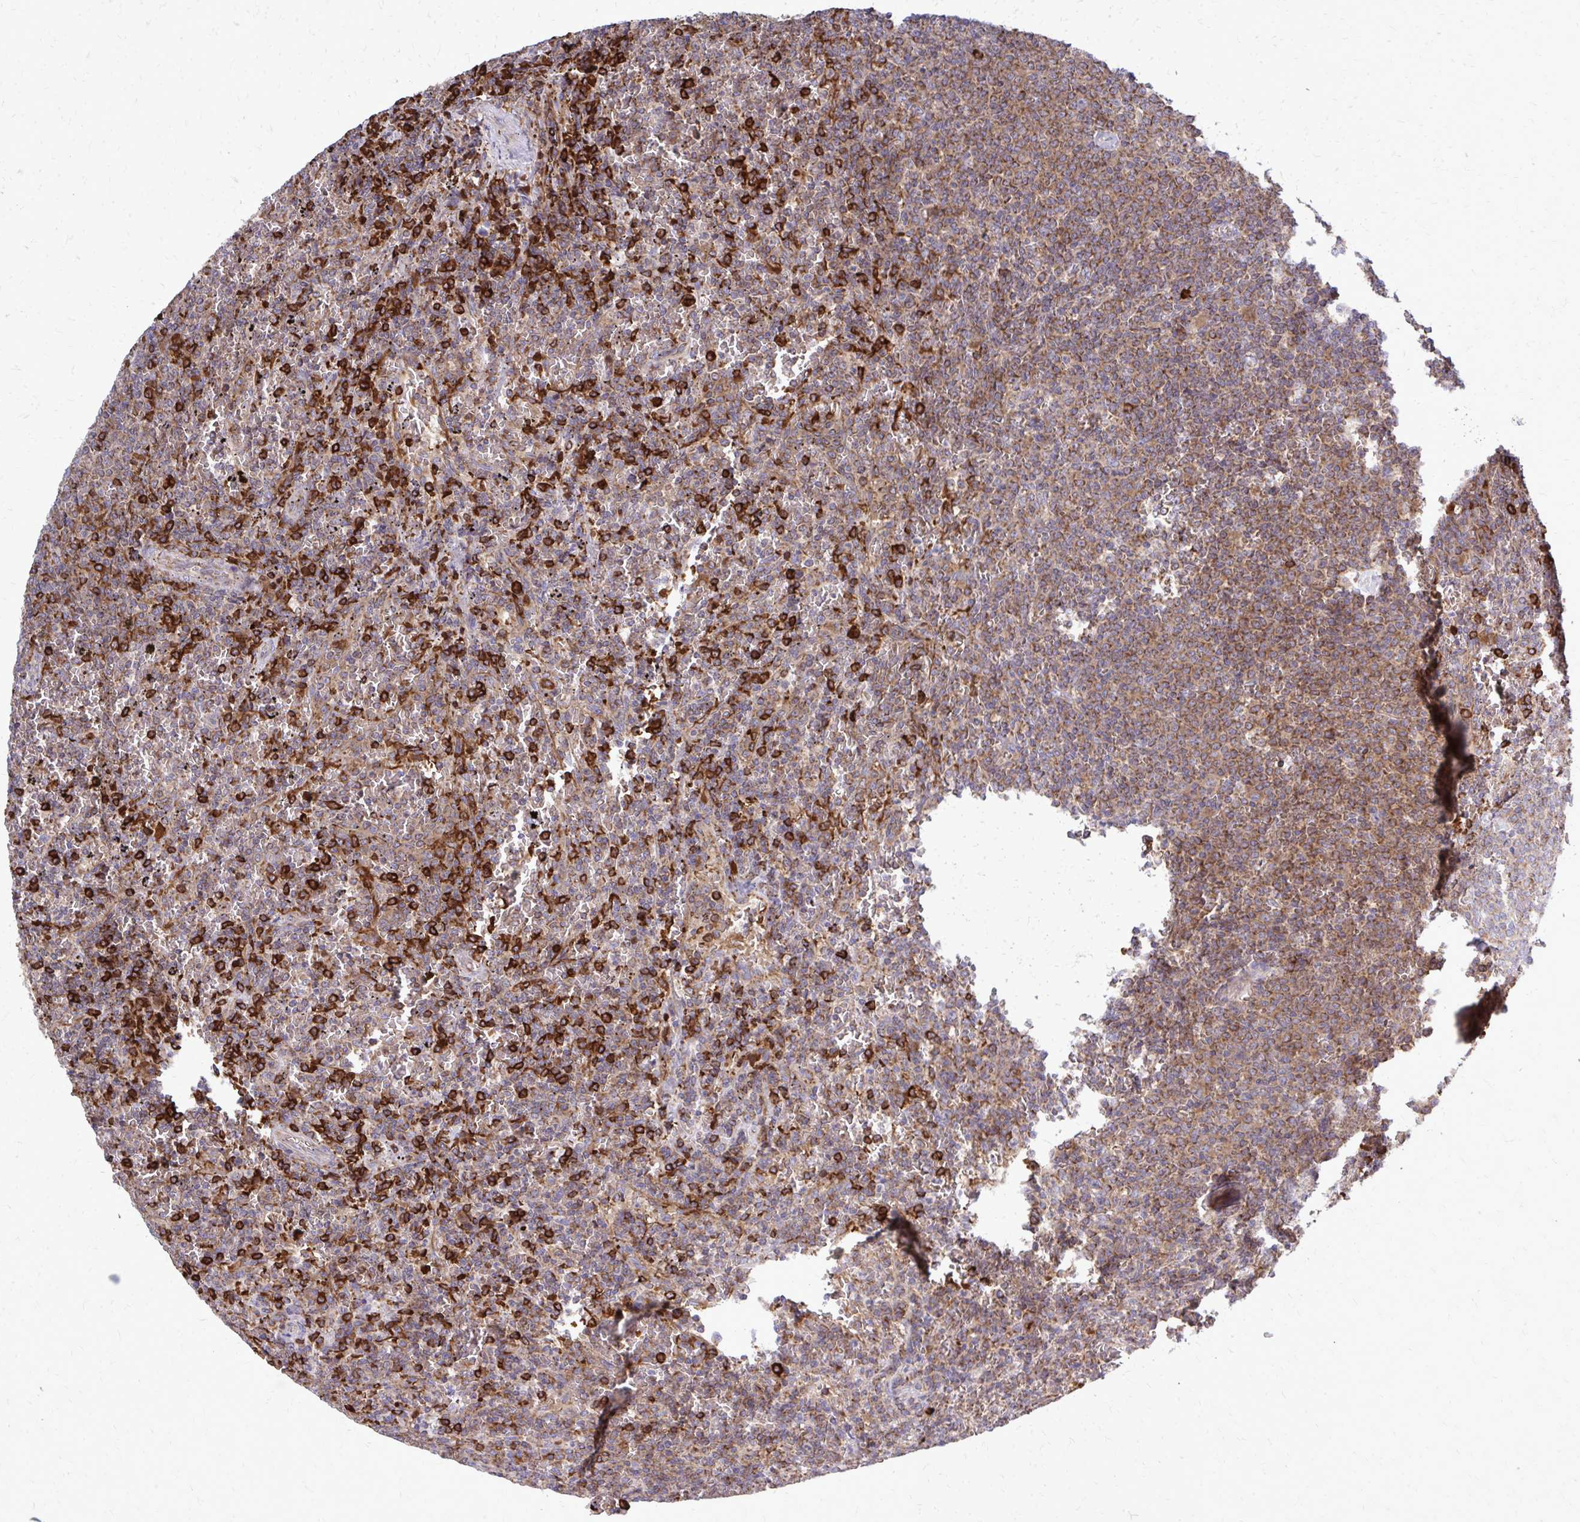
{"staining": {"intensity": "moderate", "quantity": ">75%", "location": "cytoplasmic/membranous"}, "tissue": "lymphoma", "cell_type": "Tumor cells", "image_type": "cancer", "snomed": [{"axis": "morphology", "description": "Malignant lymphoma, non-Hodgkin's type, Low grade"}, {"axis": "topography", "description": "Spleen"}], "caption": "IHC (DAB (3,3'-diaminobenzidine)) staining of human low-grade malignant lymphoma, non-Hodgkin's type demonstrates moderate cytoplasmic/membranous protein expression in about >75% of tumor cells.", "gene": "PDK4", "patient": {"sex": "female", "age": 77}}